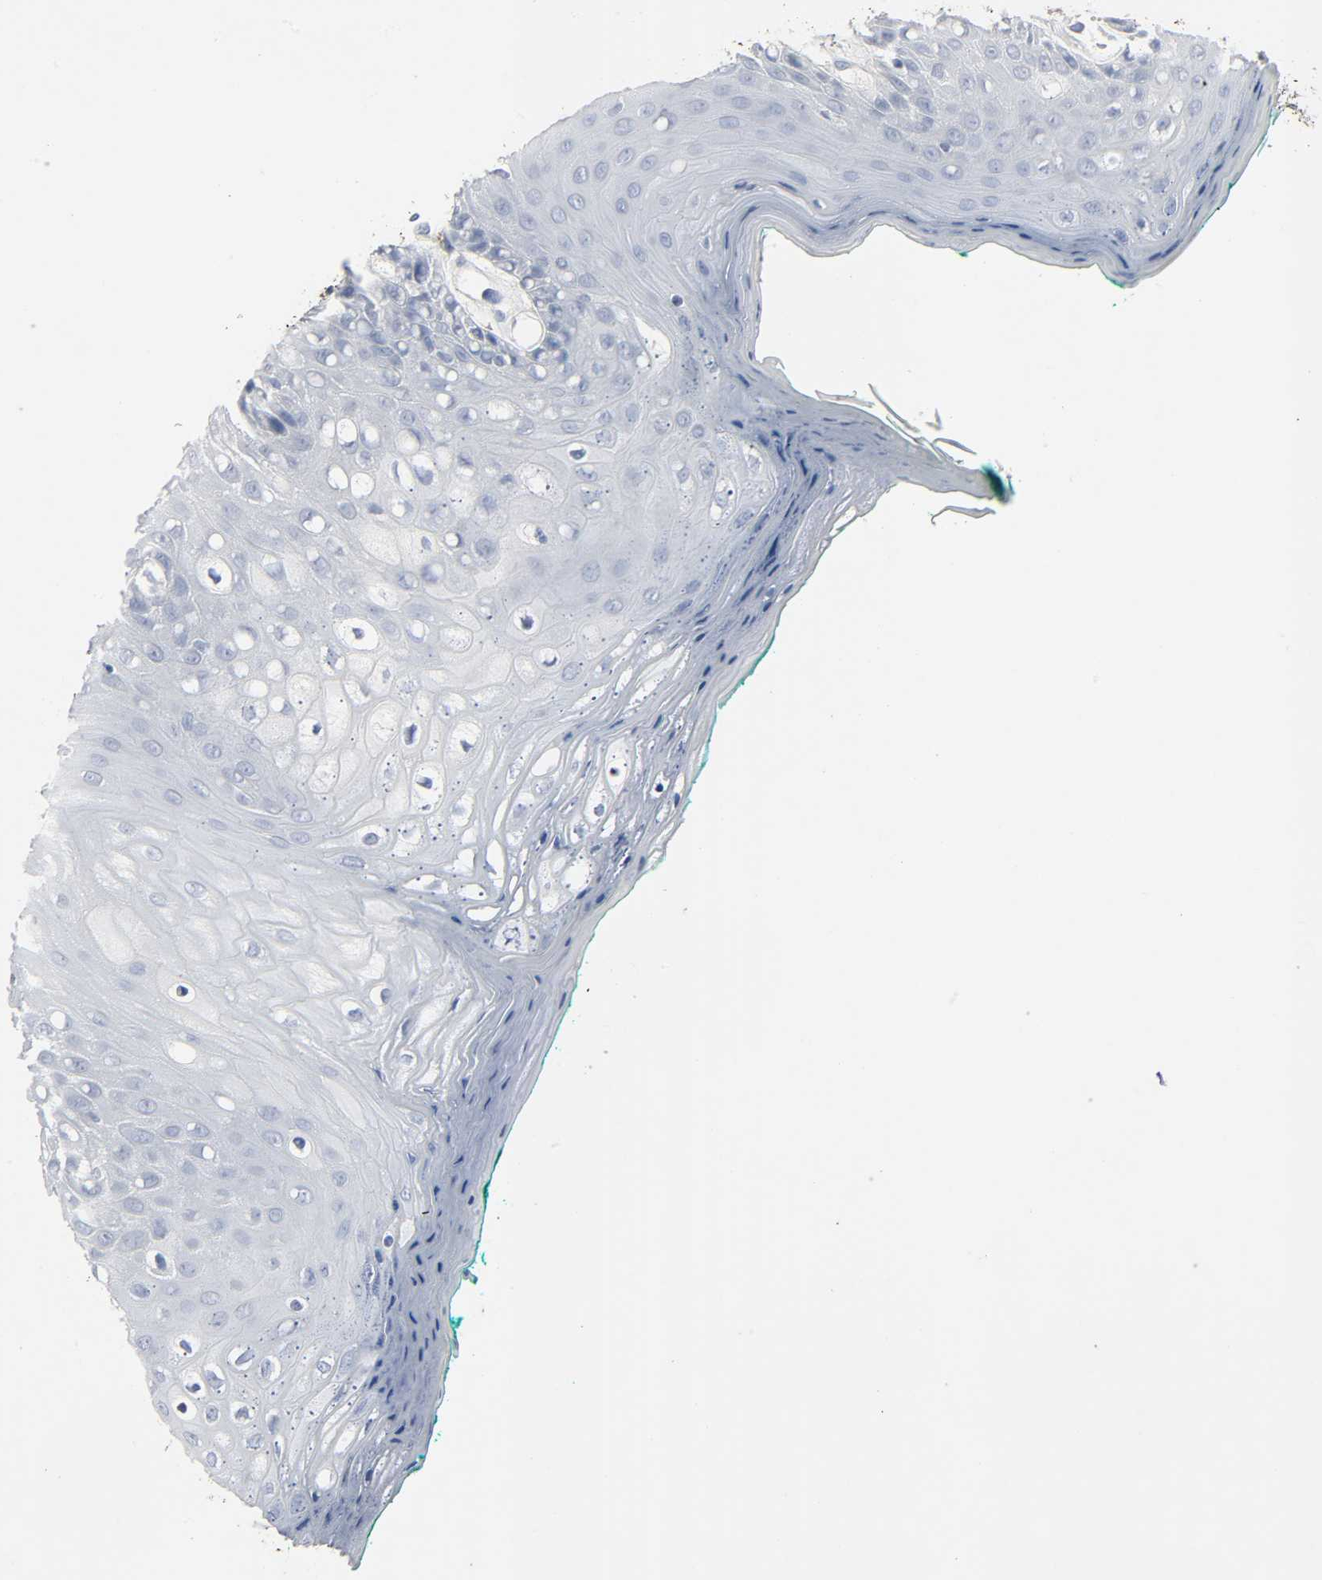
{"staining": {"intensity": "negative", "quantity": "none", "location": "none"}, "tissue": "oral mucosa", "cell_type": "Squamous epithelial cells", "image_type": "normal", "snomed": [{"axis": "morphology", "description": "Normal tissue, NOS"}, {"axis": "morphology", "description": "Squamous cell carcinoma, NOS"}, {"axis": "topography", "description": "Skeletal muscle"}, {"axis": "topography", "description": "Oral tissue"}, {"axis": "topography", "description": "Head-Neck"}], "caption": "This is an immunohistochemistry (IHC) histopathology image of benign human oral mucosa. There is no positivity in squamous epithelial cells.", "gene": "FBLN5", "patient": {"sex": "female", "age": 84}}